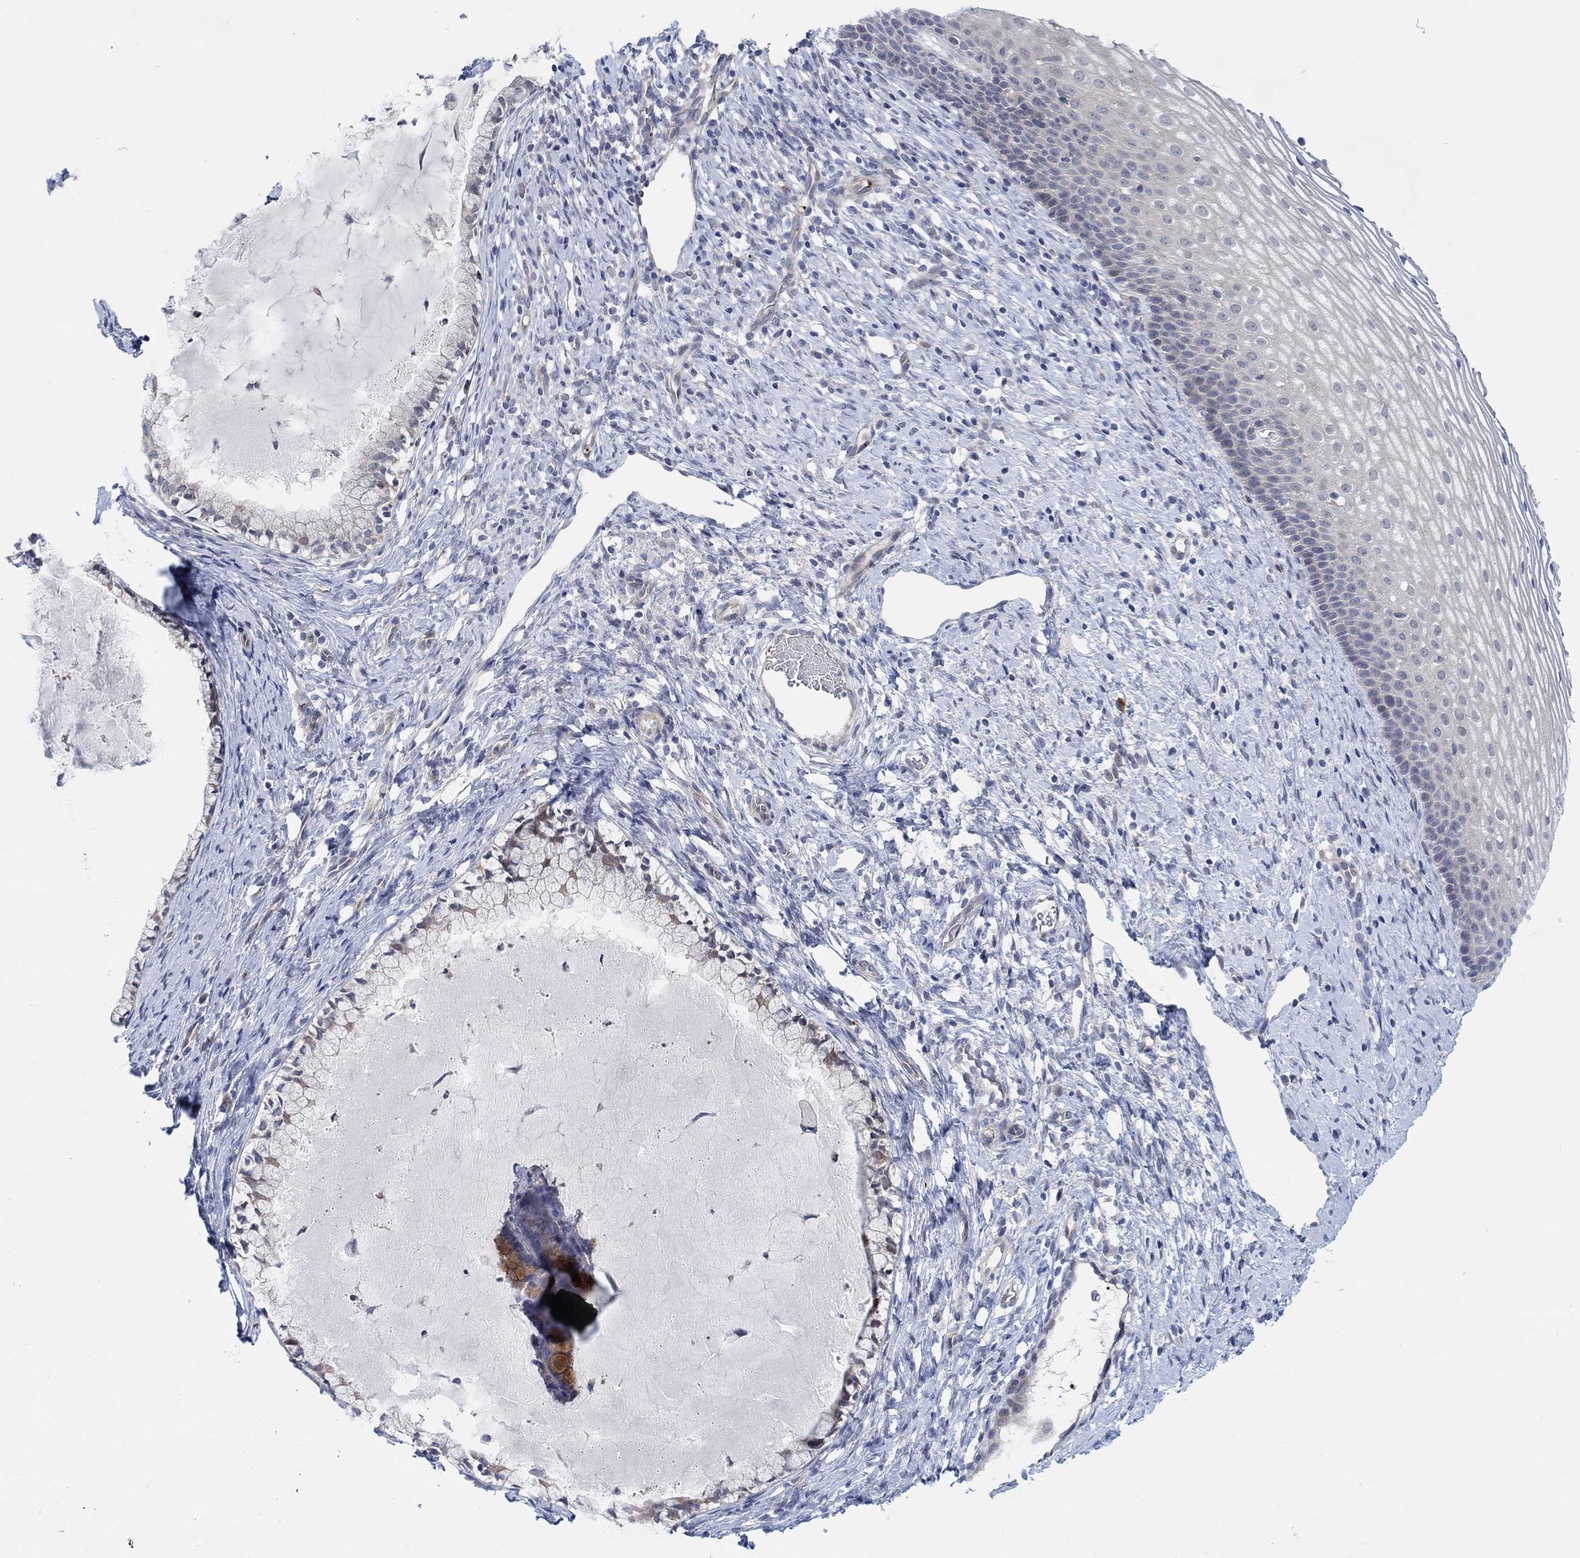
{"staining": {"intensity": "negative", "quantity": "none", "location": "none"}, "tissue": "cervix", "cell_type": "Glandular cells", "image_type": "normal", "snomed": [{"axis": "morphology", "description": "Normal tissue, NOS"}, {"axis": "topography", "description": "Cervix"}], "caption": "Photomicrograph shows no protein positivity in glandular cells of benign cervix.", "gene": "PMFBP1", "patient": {"sex": "female", "age": 39}}